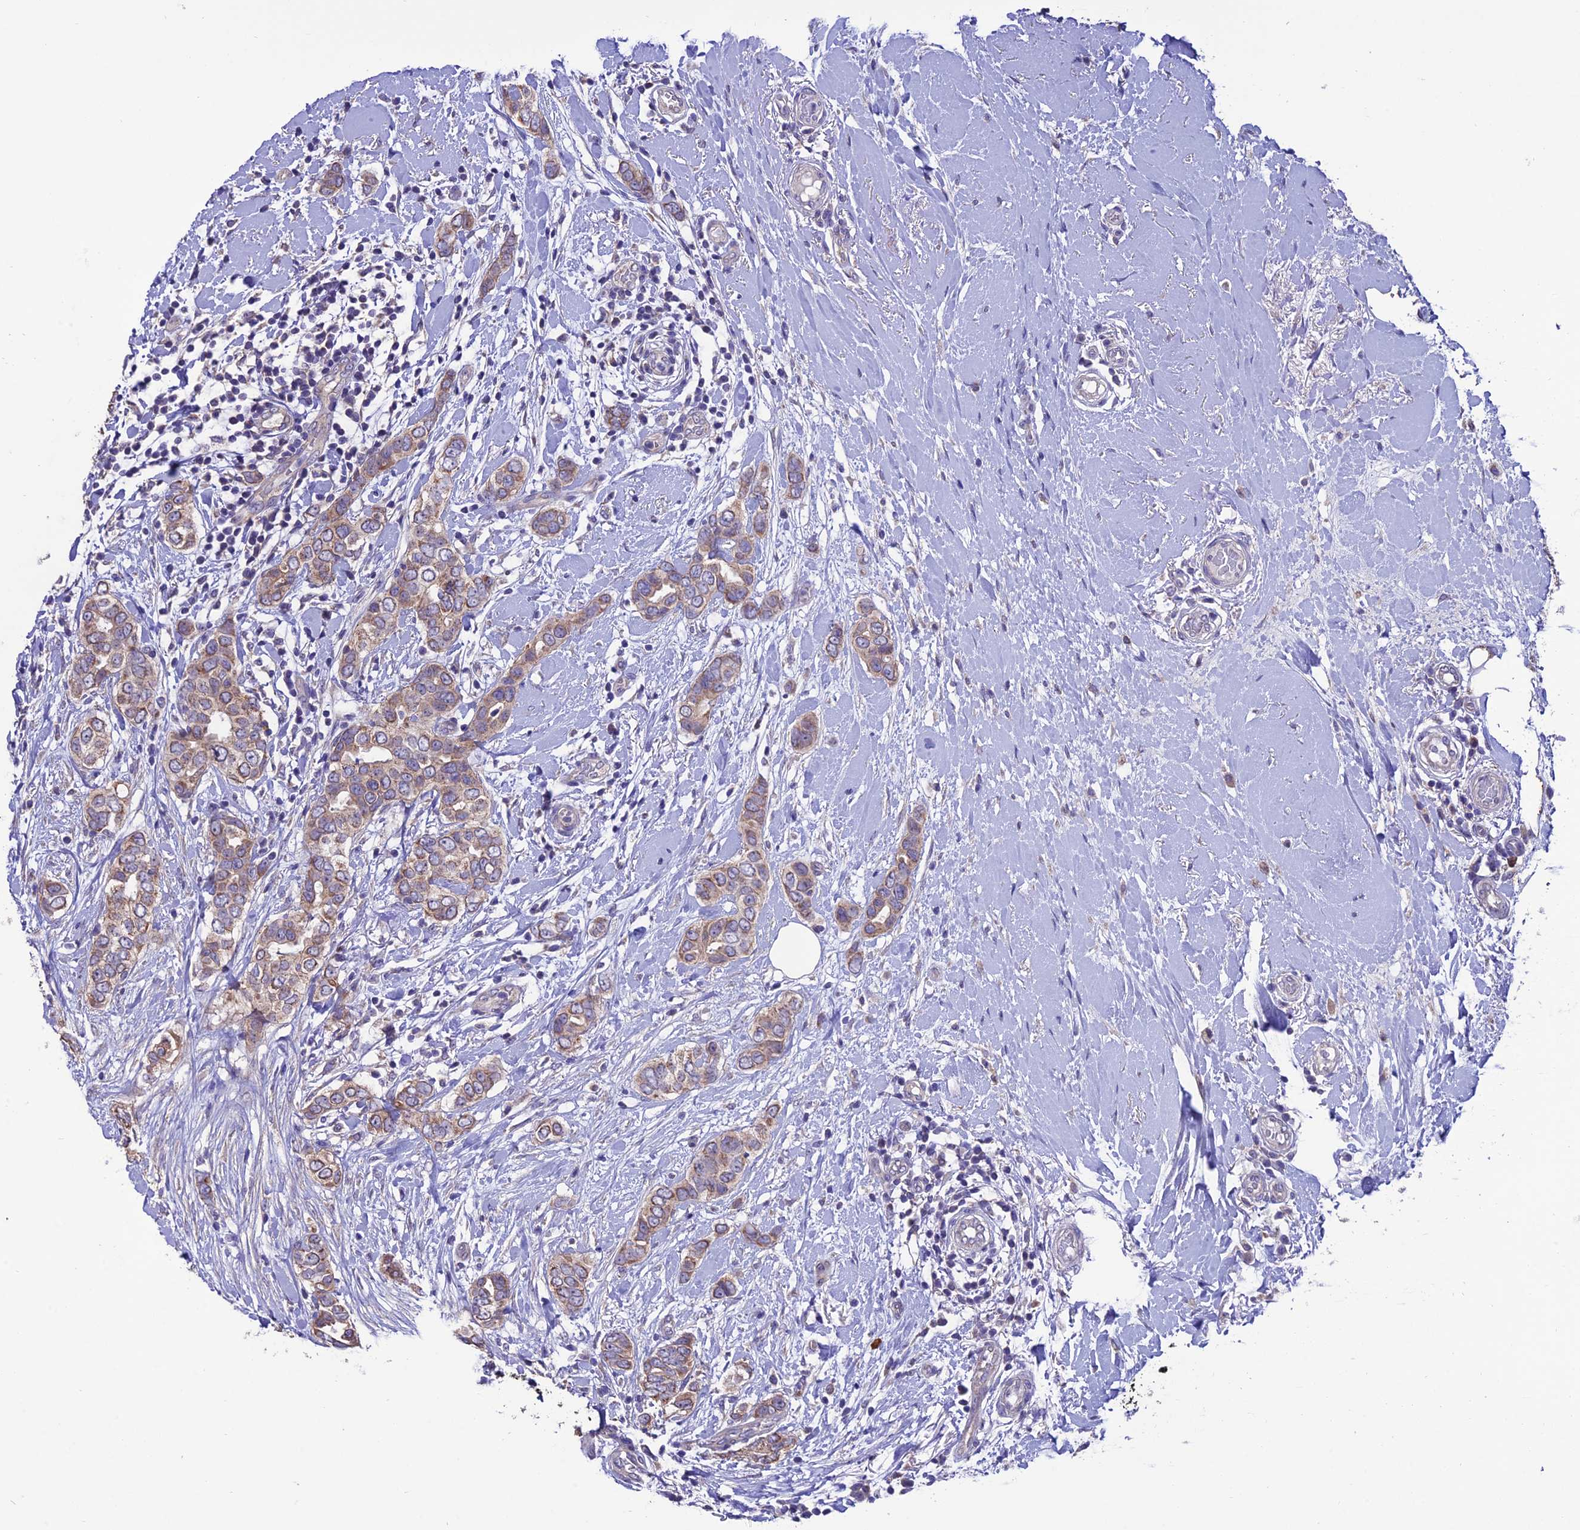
{"staining": {"intensity": "moderate", "quantity": ">75%", "location": "cytoplasmic/membranous"}, "tissue": "breast cancer", "cell_type": "Tumor cells", "image_type": "cancer", "snomed": [{"axis": "morphology", "description": "Lobular carcinoma"}, {"axis": "topography", "description": "Breast"}], "caption": "Moderate cytoplasmic/membranous expression is identified in about >75% of tumor cells in lobular carcinoma (breast). (Brightfield microscopy of DAB IHC at high magnification).", "gene": "HOGA1", "patient": {"sex": "female", "age": 51}}